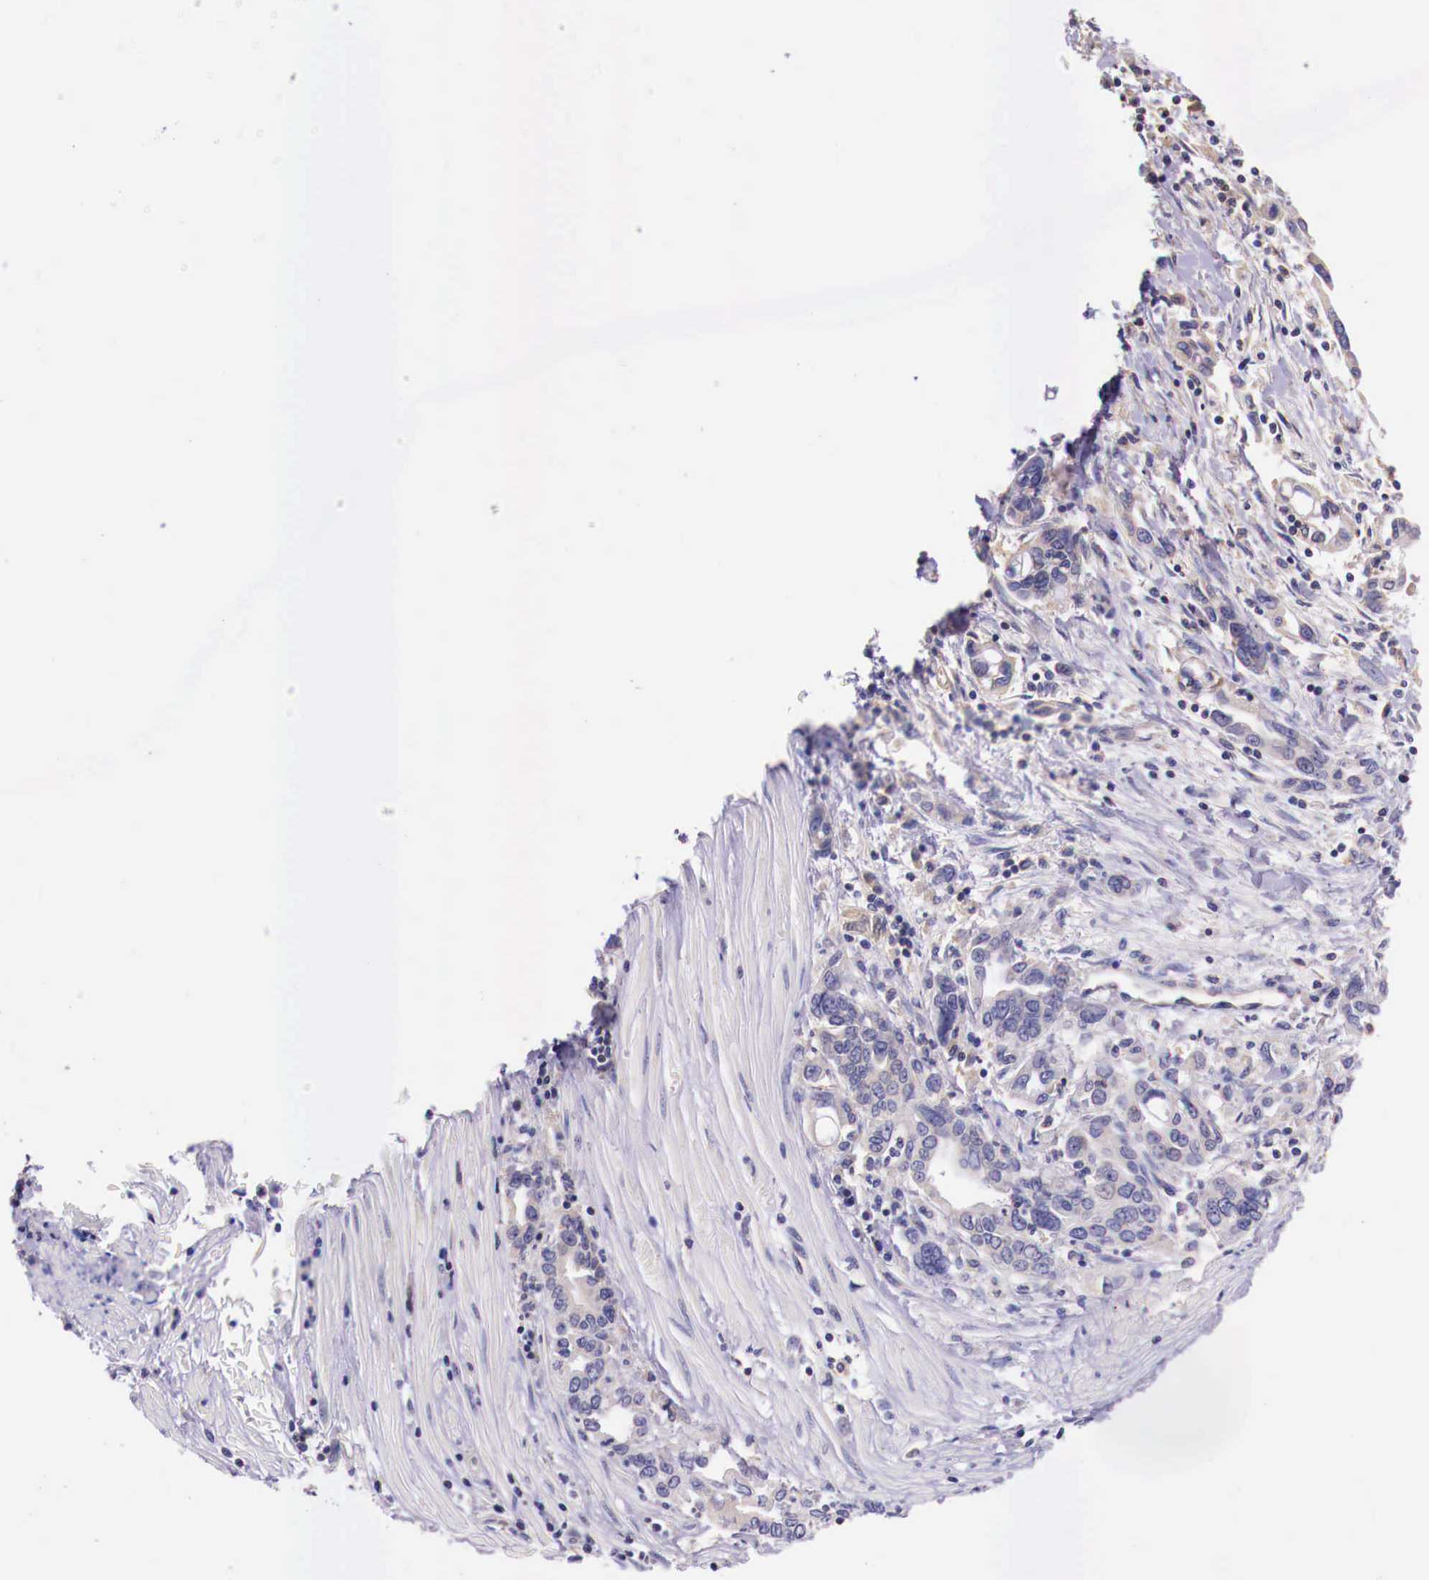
{"staining": {"intensity": "negative", "quantity": "none", "location": "none"}, "tissue": "pancreatic cancer", "cell_type": "Tumor cells", "image_type": "cancer", "snomed": [{"axis": "morphology", "description": "Adenocarcinoma, NOS"}, {"axis": "topography", "description": "Pancreas"}], "caption": "High power microscopy histopathology image of an immunohistochemistry photomicrograph of pancreatic cancer, revealing no significant expression in tumor cells.", "gene": "GRIPAP1", "patient": {"sex": "female", "age": 57}}